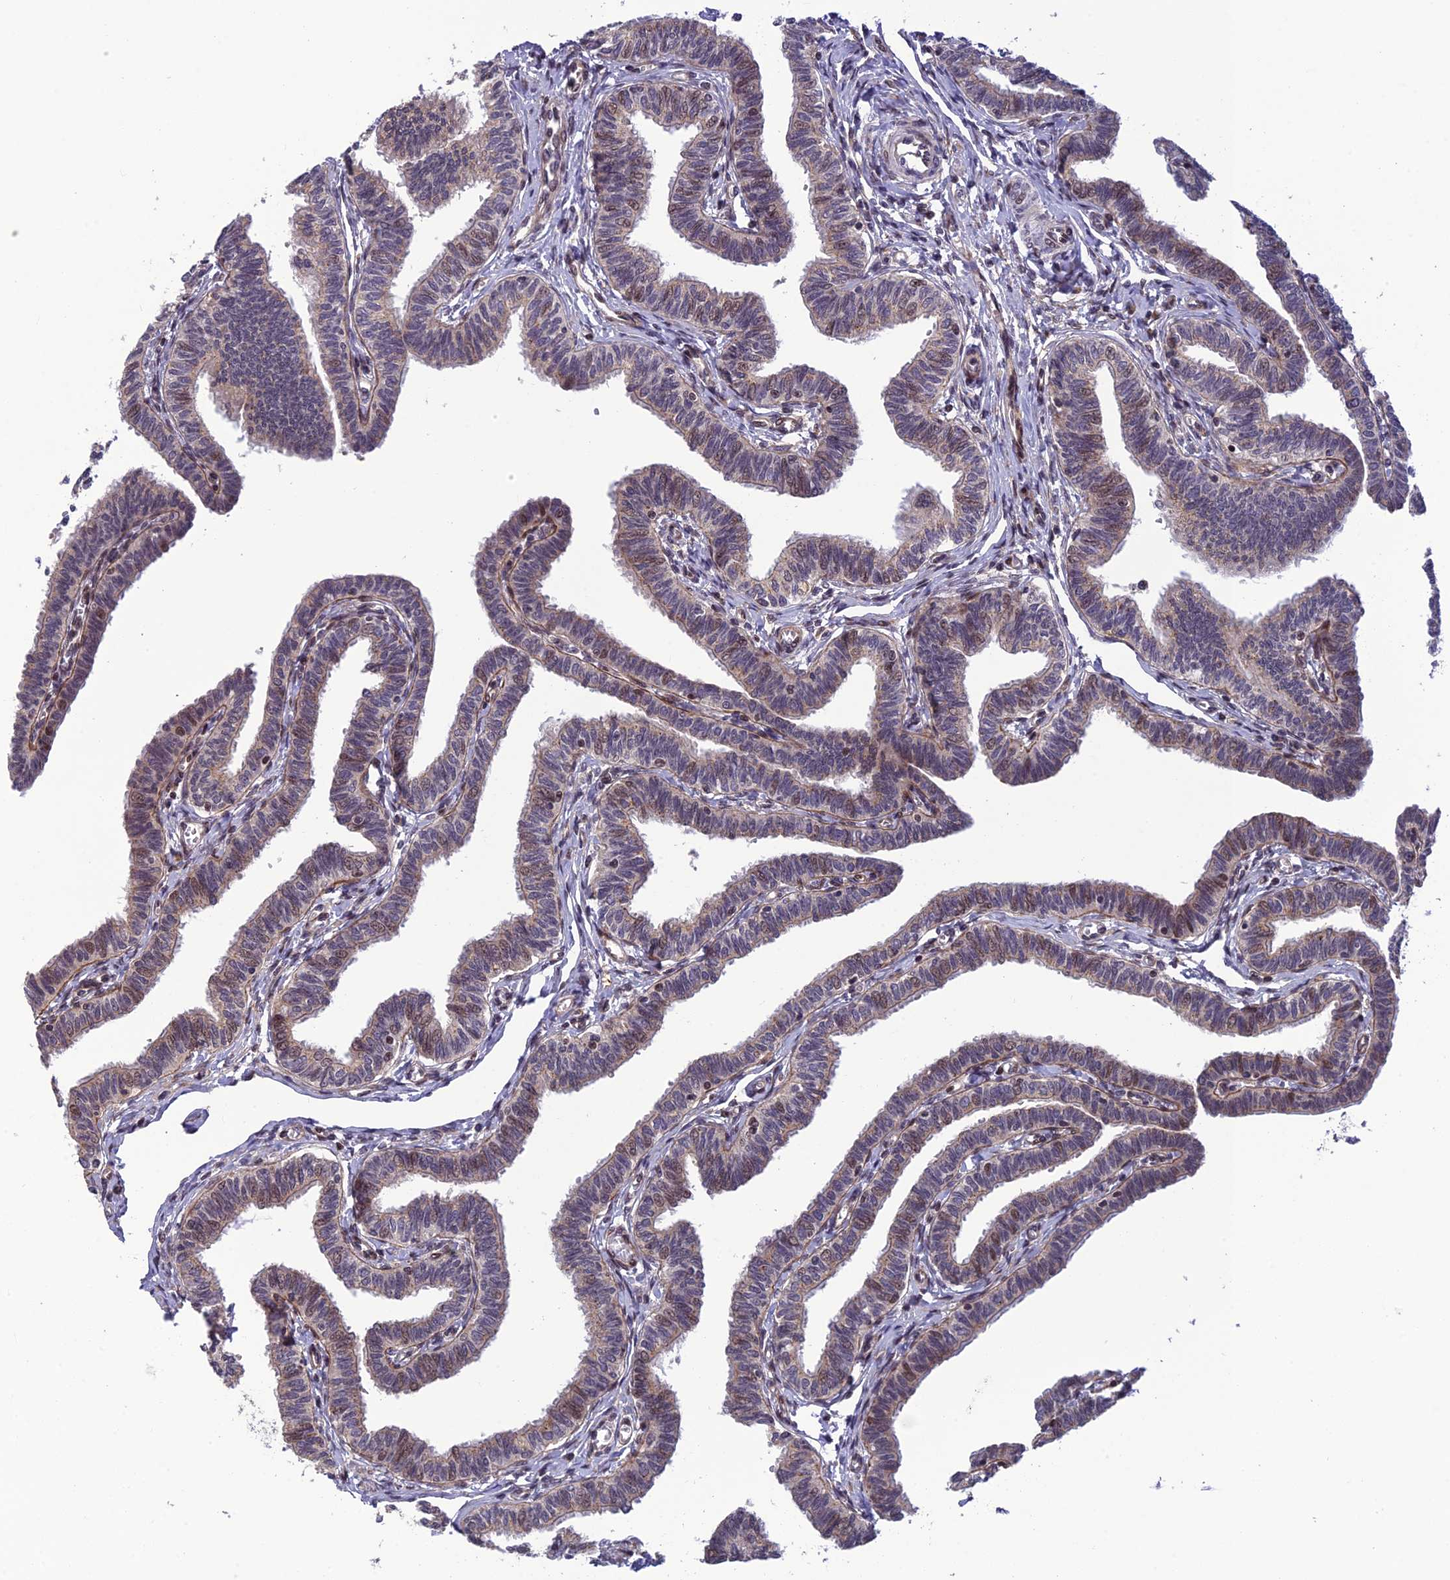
{"staining": {"intensity": "moderate", "quantity": "25%-75%", "location": "cytoplasmic/membranous,nuclear"}, "tissue": "fallopian tube", "cell_type": "Glandular cells", "image_type": "normal", "snomed": [{"axis": "morphology", "description": "Normal tissue, NOS"}, {"axis": "topography", "description": "Fallopian tube"}, {"axis": "topography", "description": "Ovary"}], "caption": "Protein expression analysis of normal human fallopian tube reveals moderate cytoplasmic/membranous,nuclear positivity in about 25%-75% of glandular cells. The protein of interest is shown in brown color, while the nuclei are stained blue.", "gene": "SMIM7", "patient": {"sex": "female", "age": 23}}